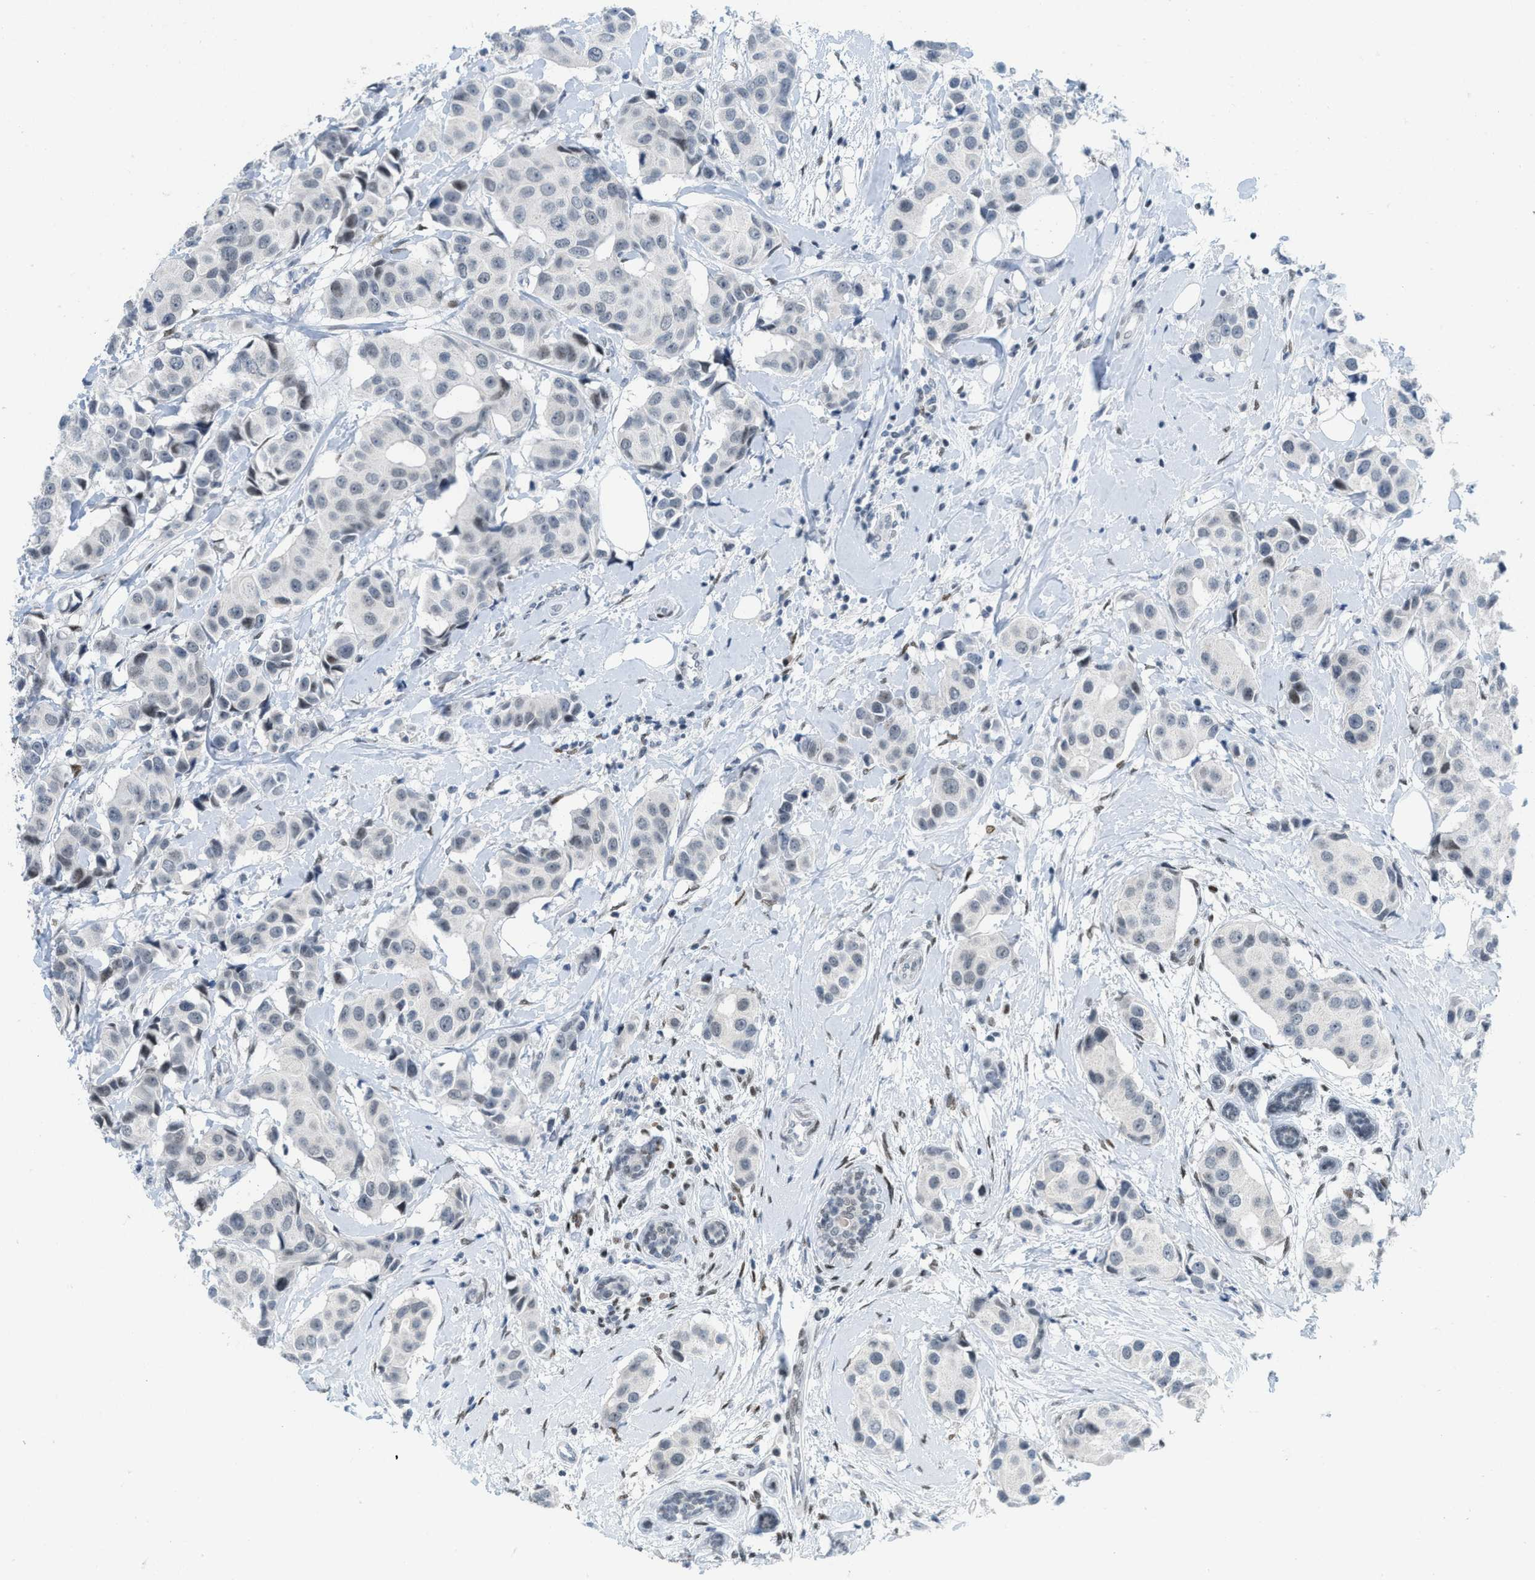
{"staining": {"intensity": "negative", "quantity": "none", "location": "none"}, "tissue": "breast cancer", "cell_type": "Tumor cells", "image_type": "cancer", "snomed": [{"axis": "morphology", "description": "Normal tissue, NOS"}, {"axis": "morphology", "description": "Duct carcinoma"}, {"axis": "topography", "description": "Breast"}], "caption": "Tumor cells are negative for protein expression in human intraductal carcinoma (breast).", "gene": "PBX1", "patient": {"sex": "female", "age": 39}}